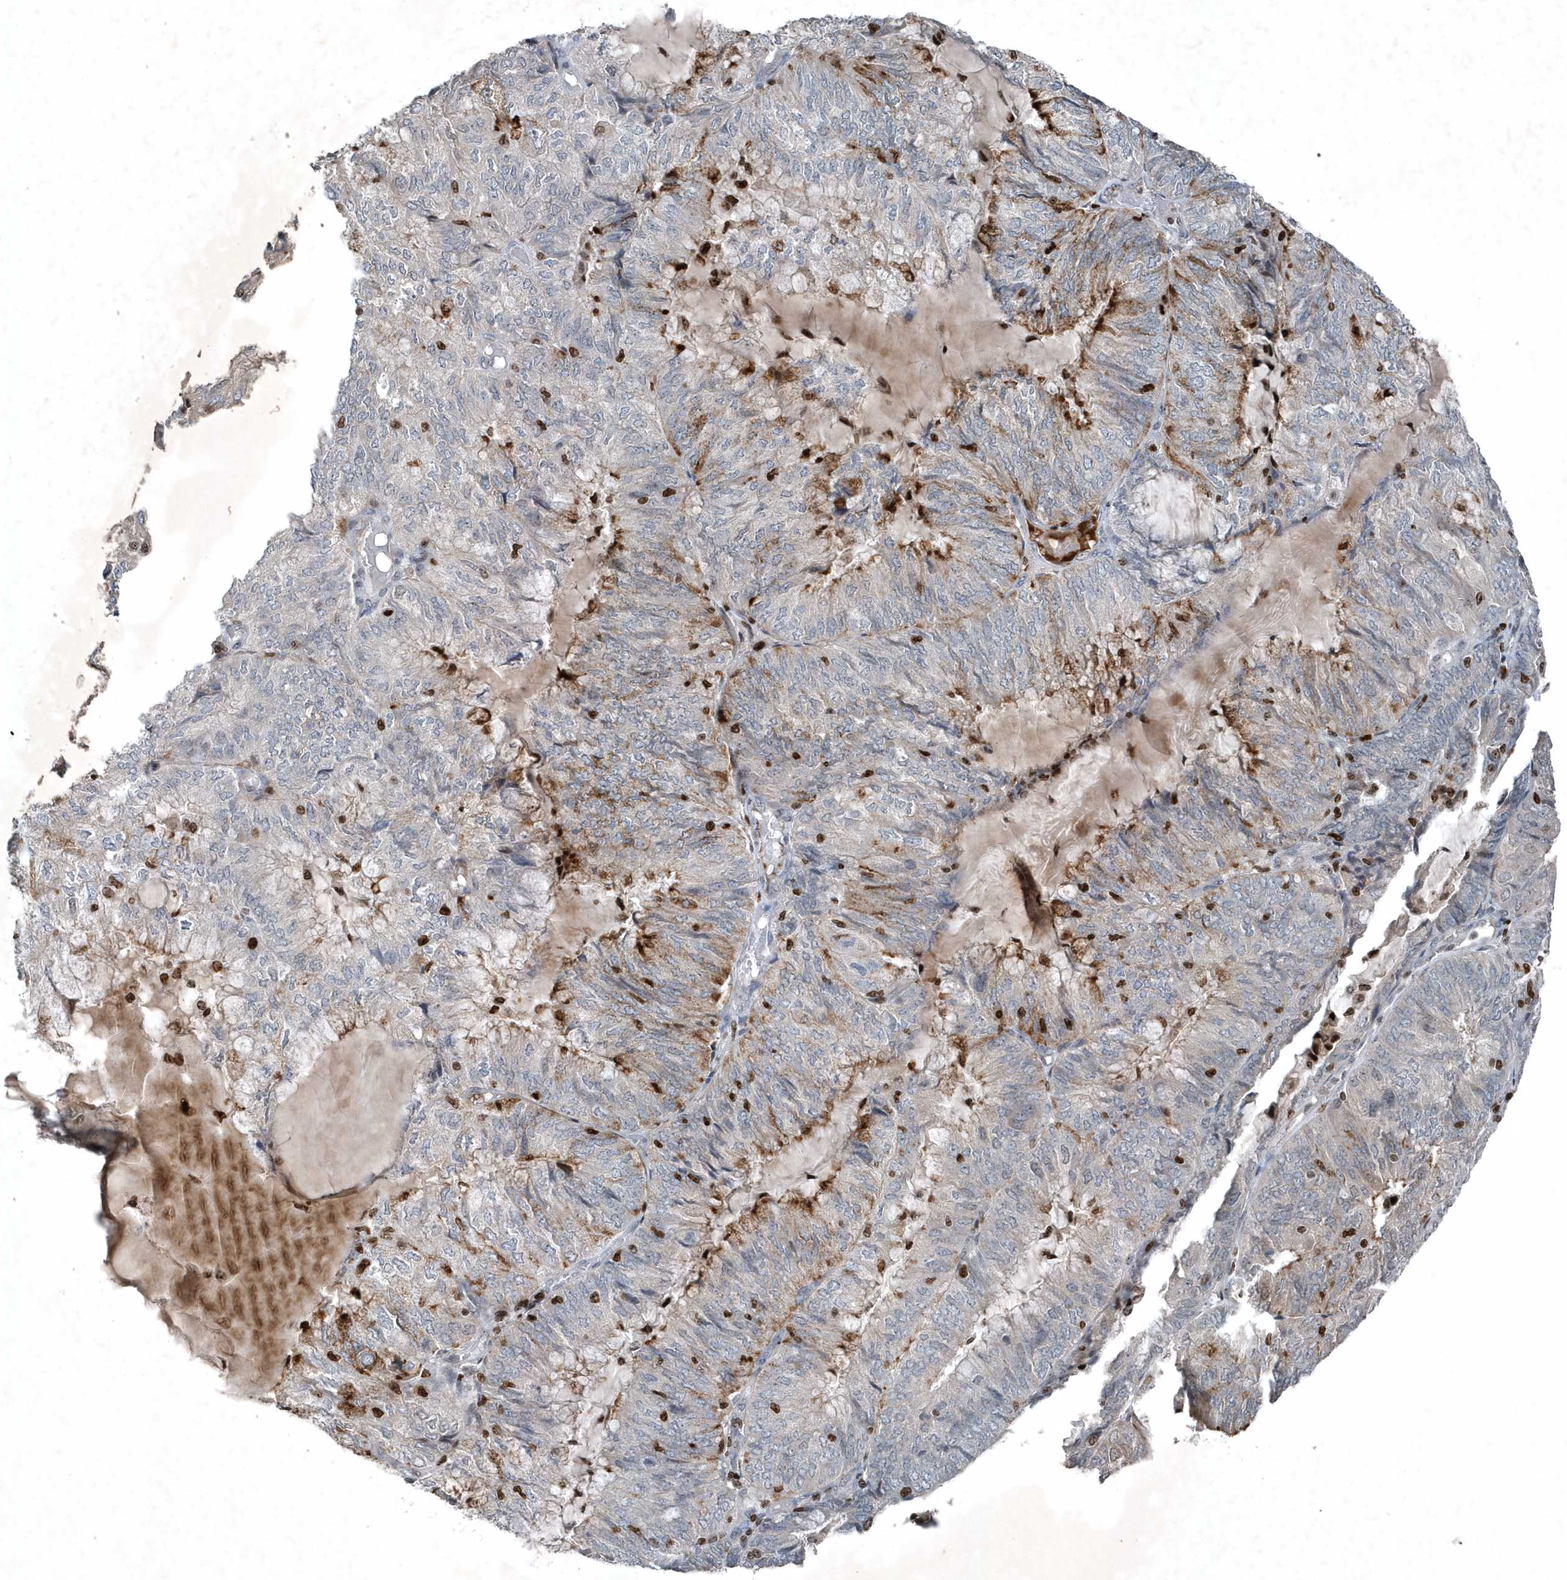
{"staining": {"intensity": "negative", "quantity": "none", "location": "none"}, "tissue": "endometrial cancer", "cell_type": "Tumor cells", "image_type": "cancer", "snomed": [{"axis": "morphology", "description": "Adenocarcinoma, NOS"}, {"axis": "topography", "description": "Endometrium"}], "caption": "This is a photomicrograph of immunohistochemistry staining of endometrial adenocarcinoma, which shows no expression in tumor cells.", "gene": "QTRT2", "patient": {"sex": "female", "age": 81}}